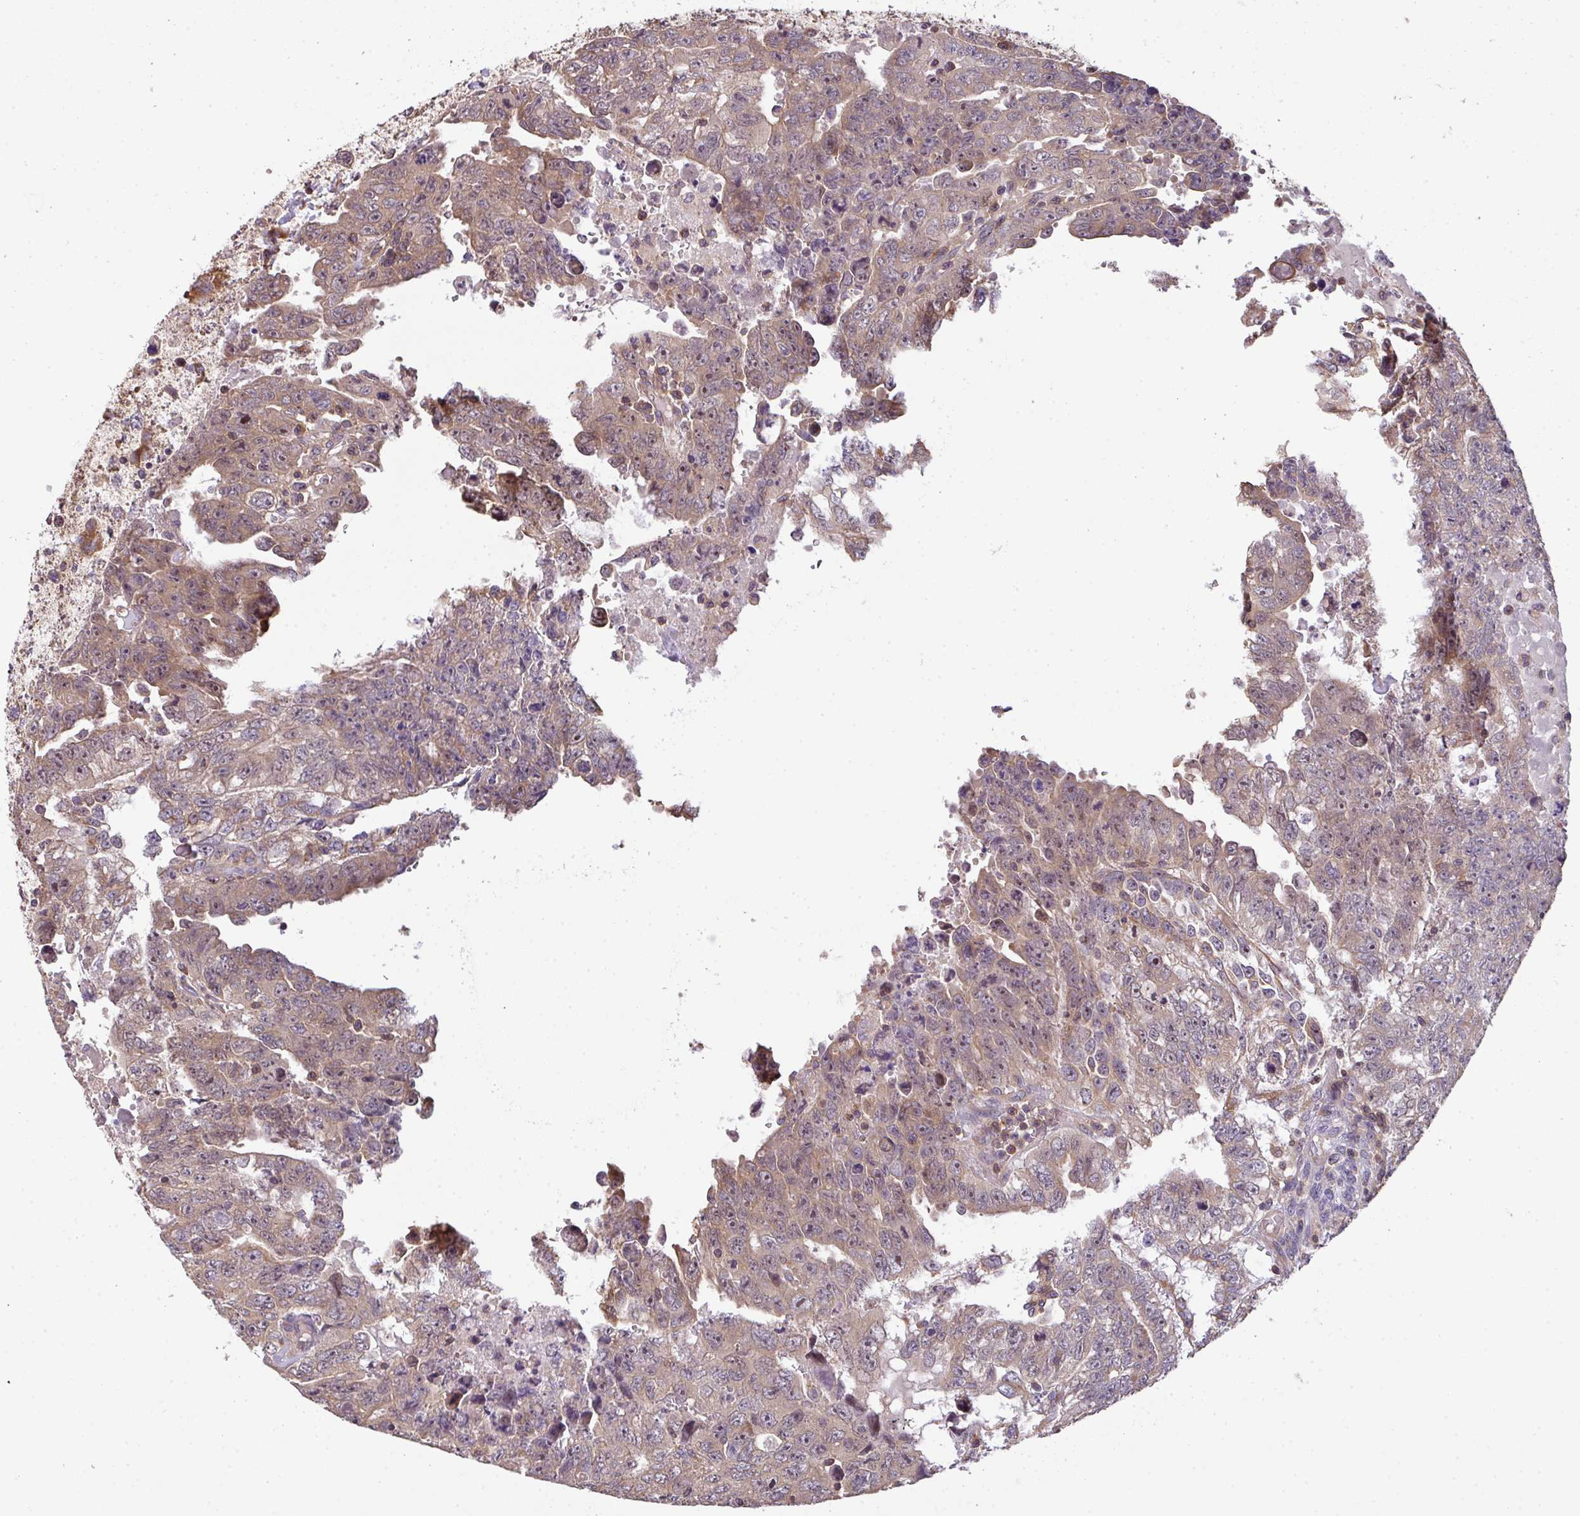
{"staining": {"intensity": "weak", "quantity": ">75%", "location": "cytoplasmic/membranous,nuclear"}, "tissue": "testis cancer", "cell_type": "Tumor cells", "image_type": "cancer", "snomed": [{"axis": "morphology", "description": "Carcinoma, Embryonal, NOS"}, {"axis": "topography", "description": "Testis"}], "caption": "Testis cancer (embryonal carcinoma) was stained to show a protein in brown. There is low levels of weak cytoplasmic/membranous and nuclear positivity in about >75% of tumor cells.", "gene": "VENTX", "patient": {"sex": "male", "age": 24}}